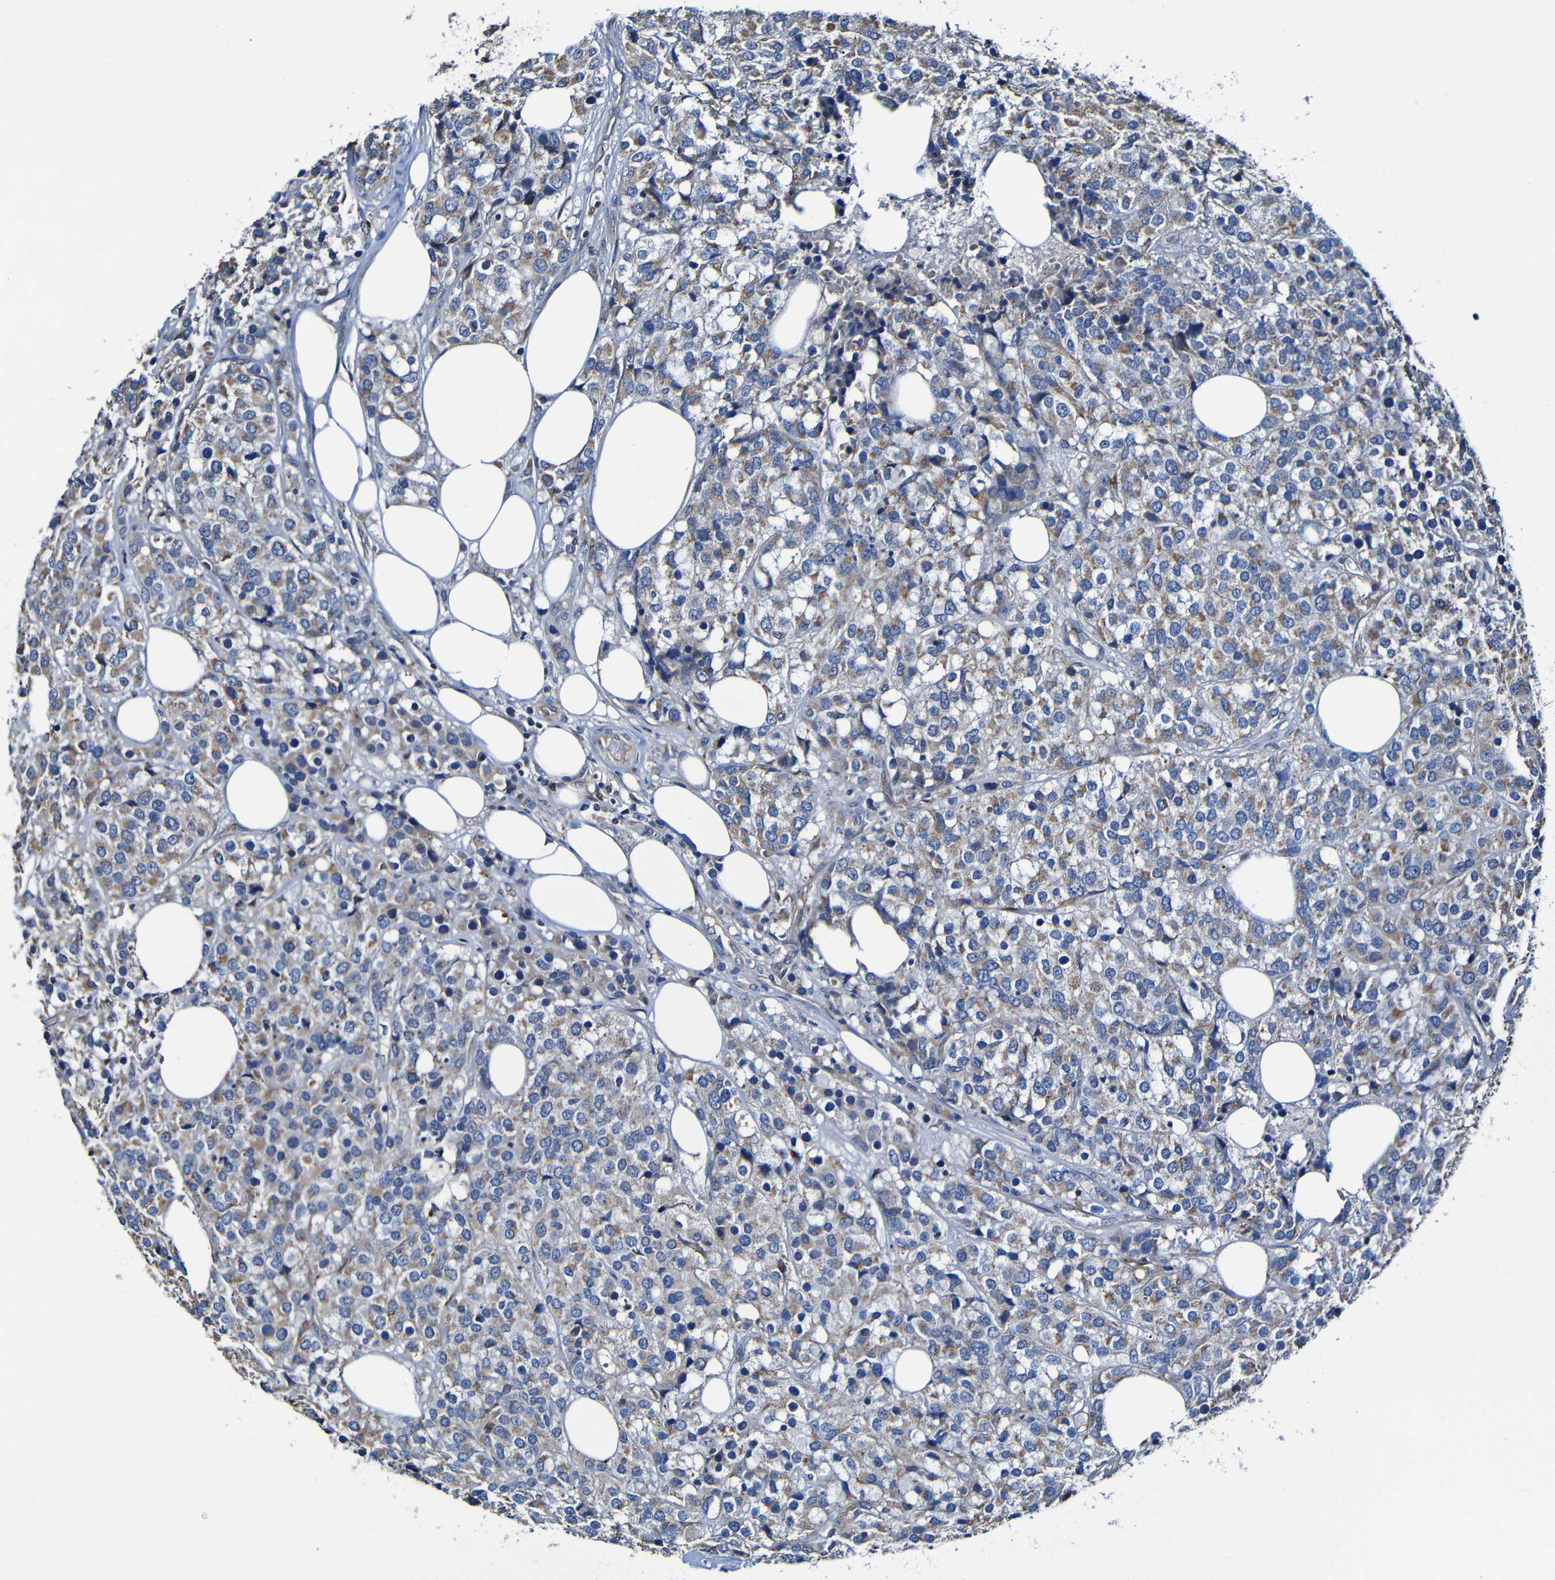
{"staining": {"intensity": "moderate", "quantity": ">75%", "location": "cytoplasmic/membranous"}, "tissue": "breast cancer", "cell_type": "Tumor cells", "image_type": "cancer", "snomed": [{"axis": "morphology", "description": "Lobular carcinoma"}, {"axis": "topography", "description": "Breast"}], "caption": "Tumor cells show moderate cytoplasmic/membranous positivity in about >75% of cells in breast cancer (lobular carcinoma).", "gene": "ADAM15", "patient": {"sex": "female", "age": 59}}